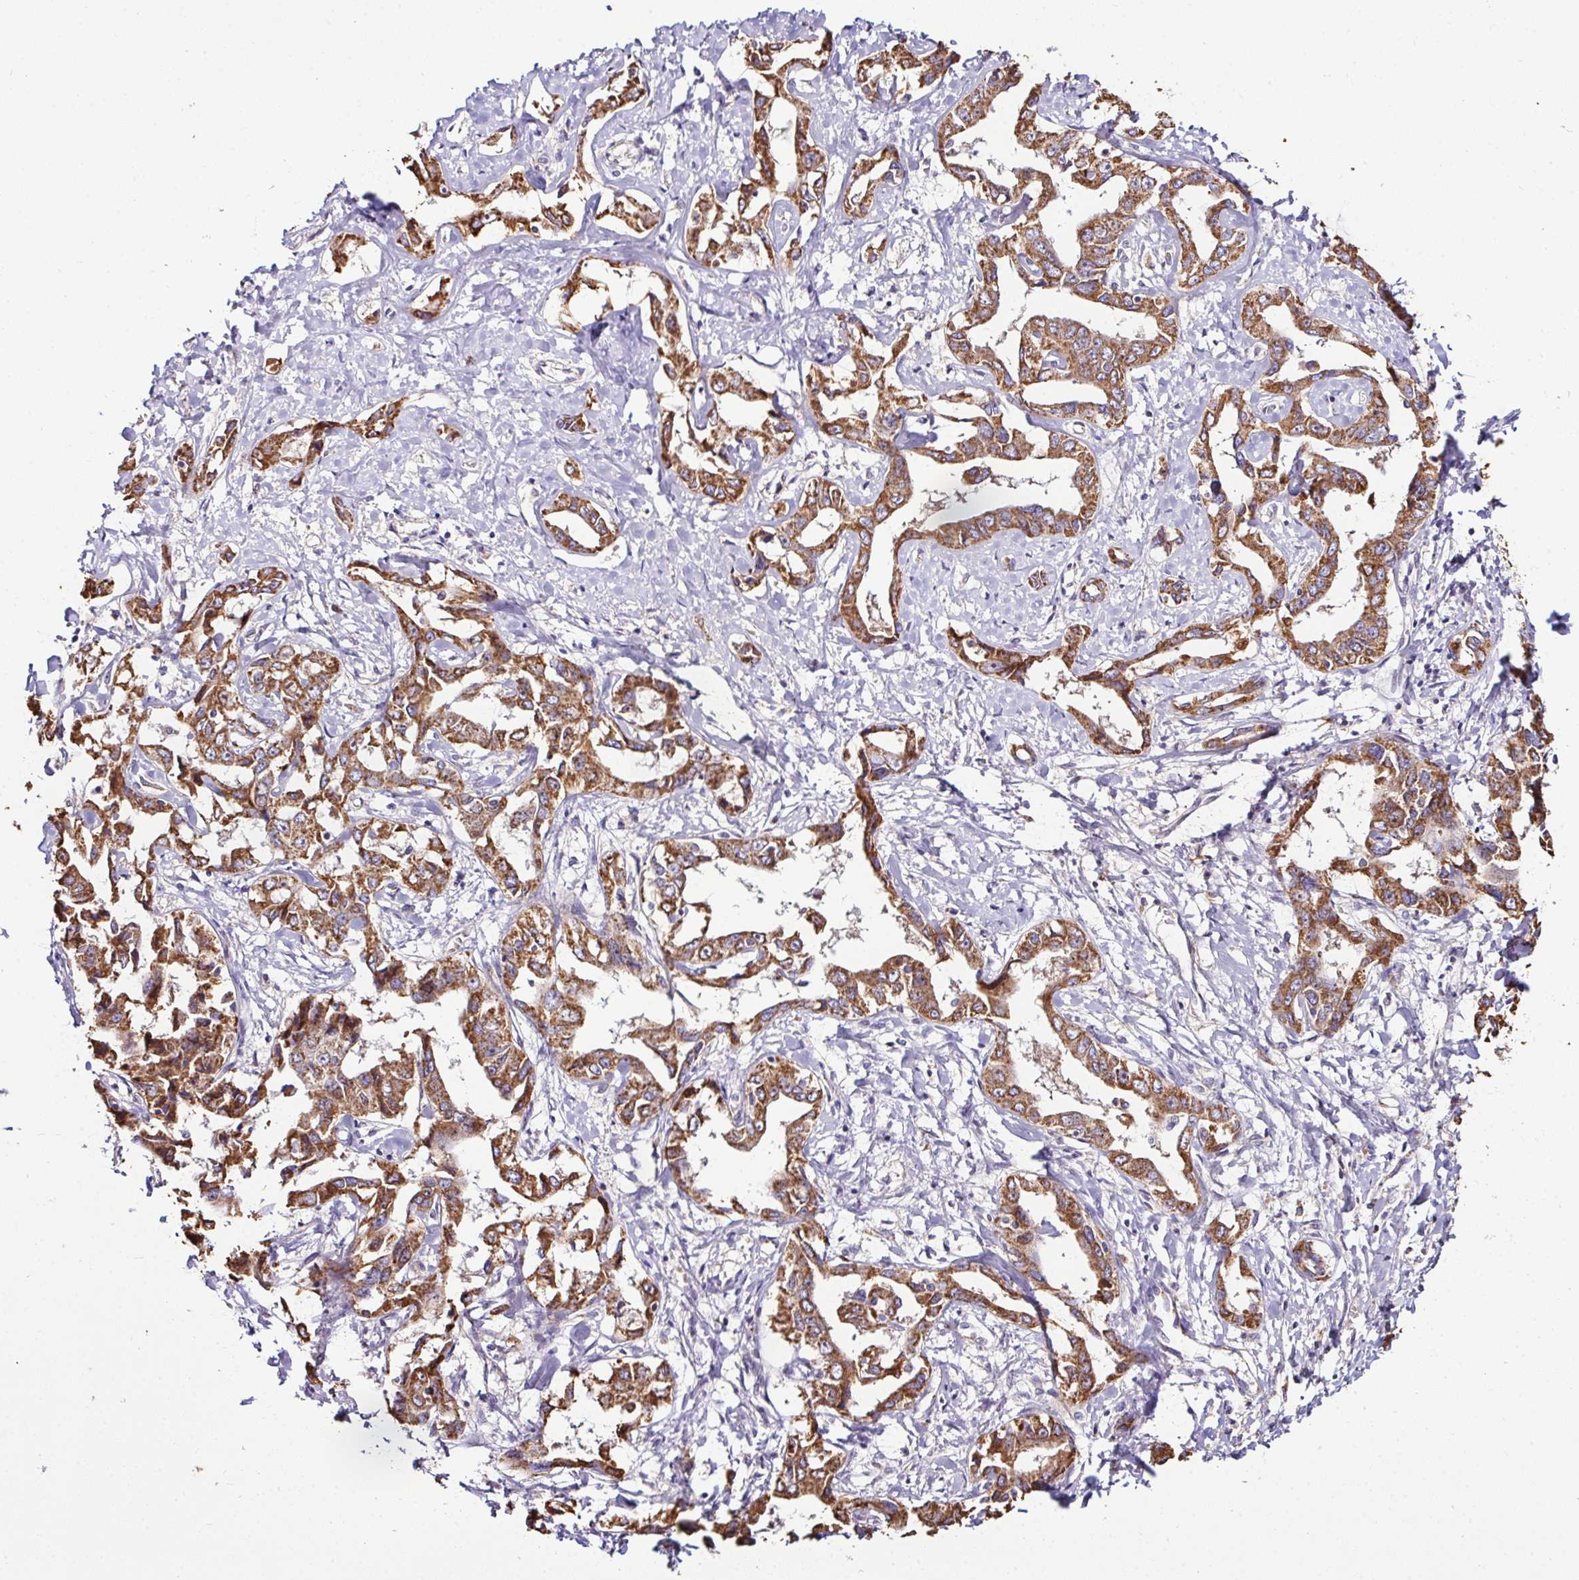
{"staining": {"intensity": "strong", "quantity": ">75%", "location": "cytoplasmic/membranous"}, "tissue": "liver cancer", "cell_type": "Tumor cells", "image_type": "cancer", "snomed": [{"axis": "morphology", "description": "Cholangiocarcinoma"}, {"axis": "topography", "description": "Liver"}], "caption": "High-magnification brightfield microscopy of liver cancer (cholangiocarcinoma) stained with DAB (3,3'-diaminobenzidine) (brown) and counterstained with hematoxylin (blue). tumor cells exhibit strong cytoplasmic/membranous positivity is present in approximately>75% of cells. Nuclei are stained in blue.", "gene": "CPD", "patient": {"sex": "male", "age": 59}}